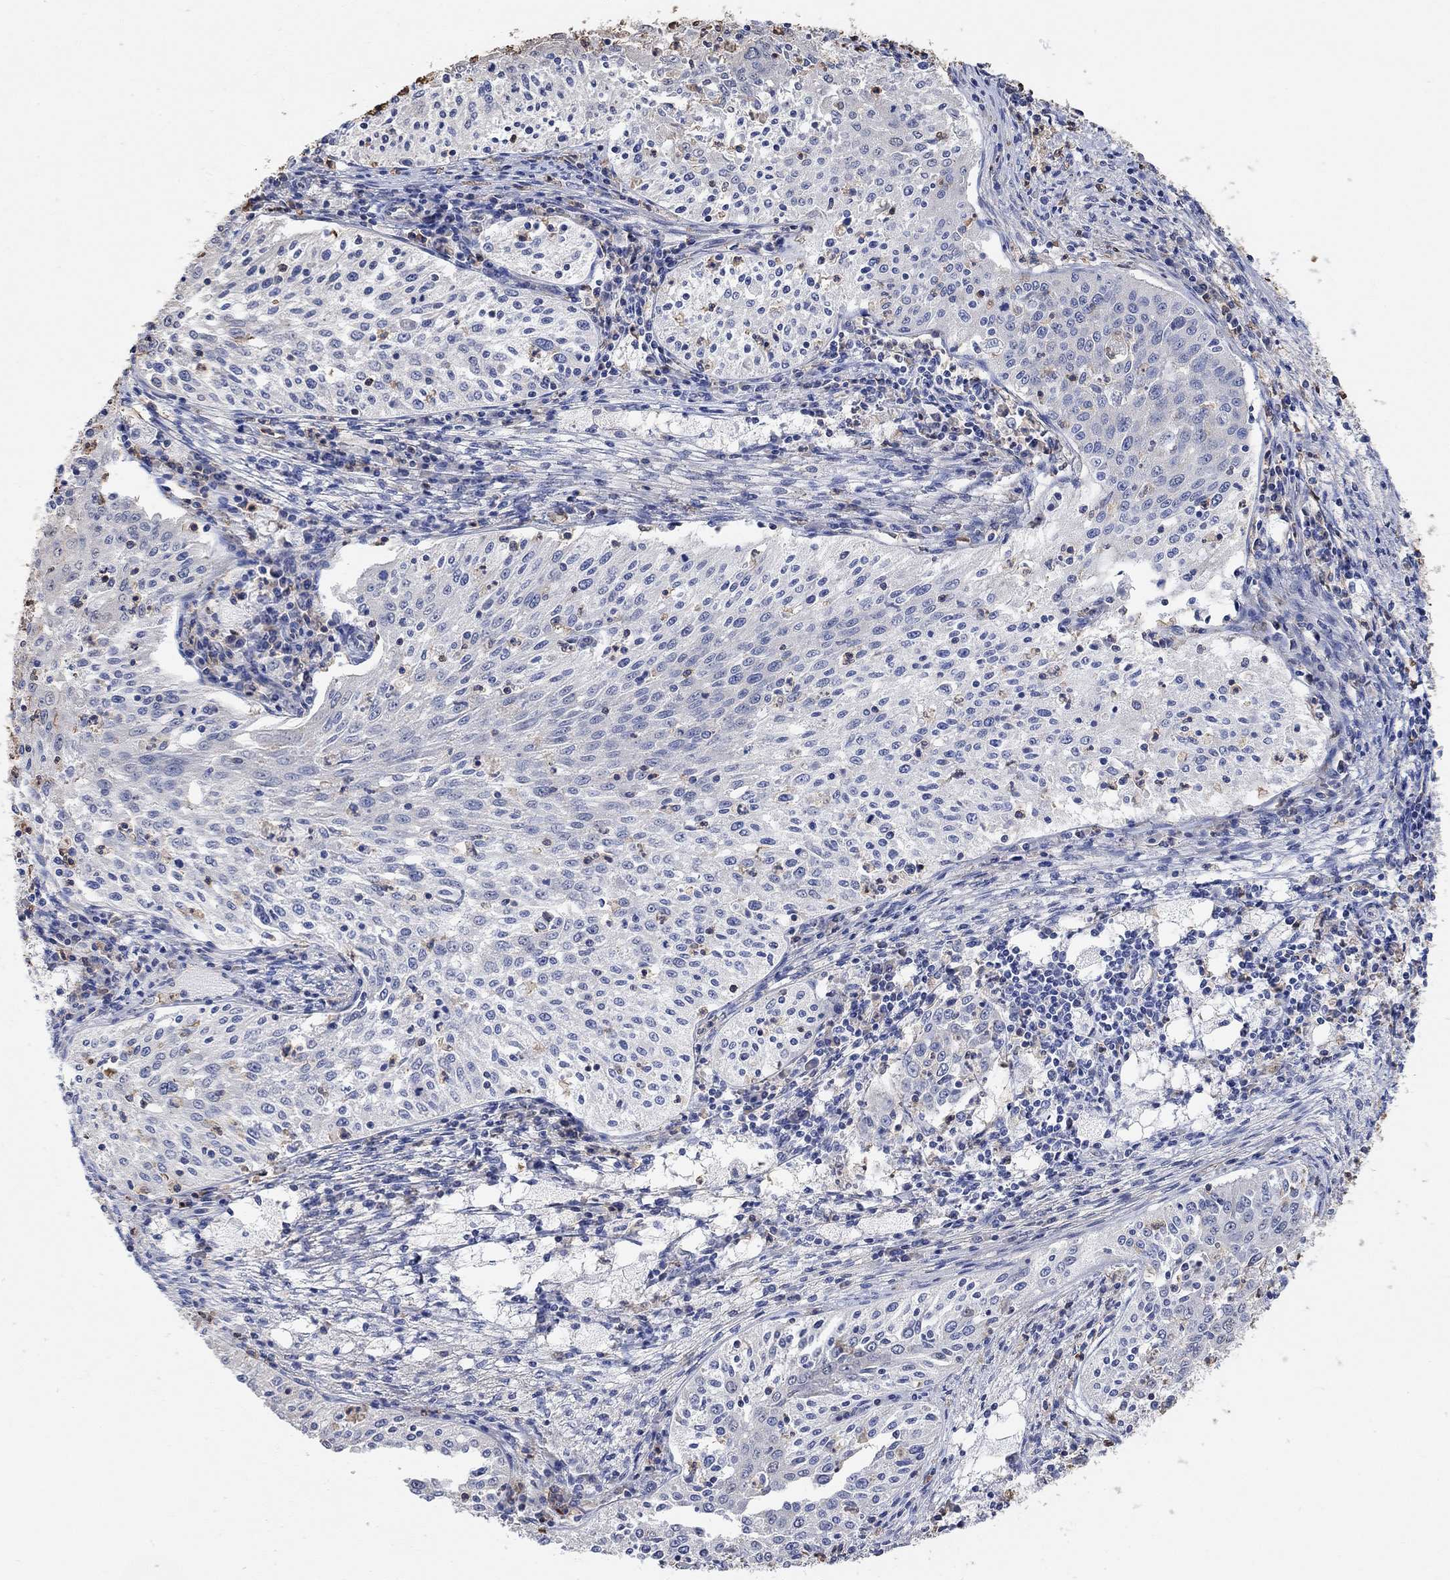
{"staining": {"intensity": "negative", "quantity": "none", "location": "none"}, "tissue": "cervical cancer", "cell_type": "Tumor cells", "image_type": "cancer", "snomed": [{"axis": "morphology", "description": "Squamous cell carcinoma, NOS"}, {"axis": "topography", "description": "Cervix"}], "caption": "This is an IHC histopathology image of cervical cancer. There is no positivity in tumor cells.", "gene": "SYT16", "patient": {"sex": "female", "age": 41}}